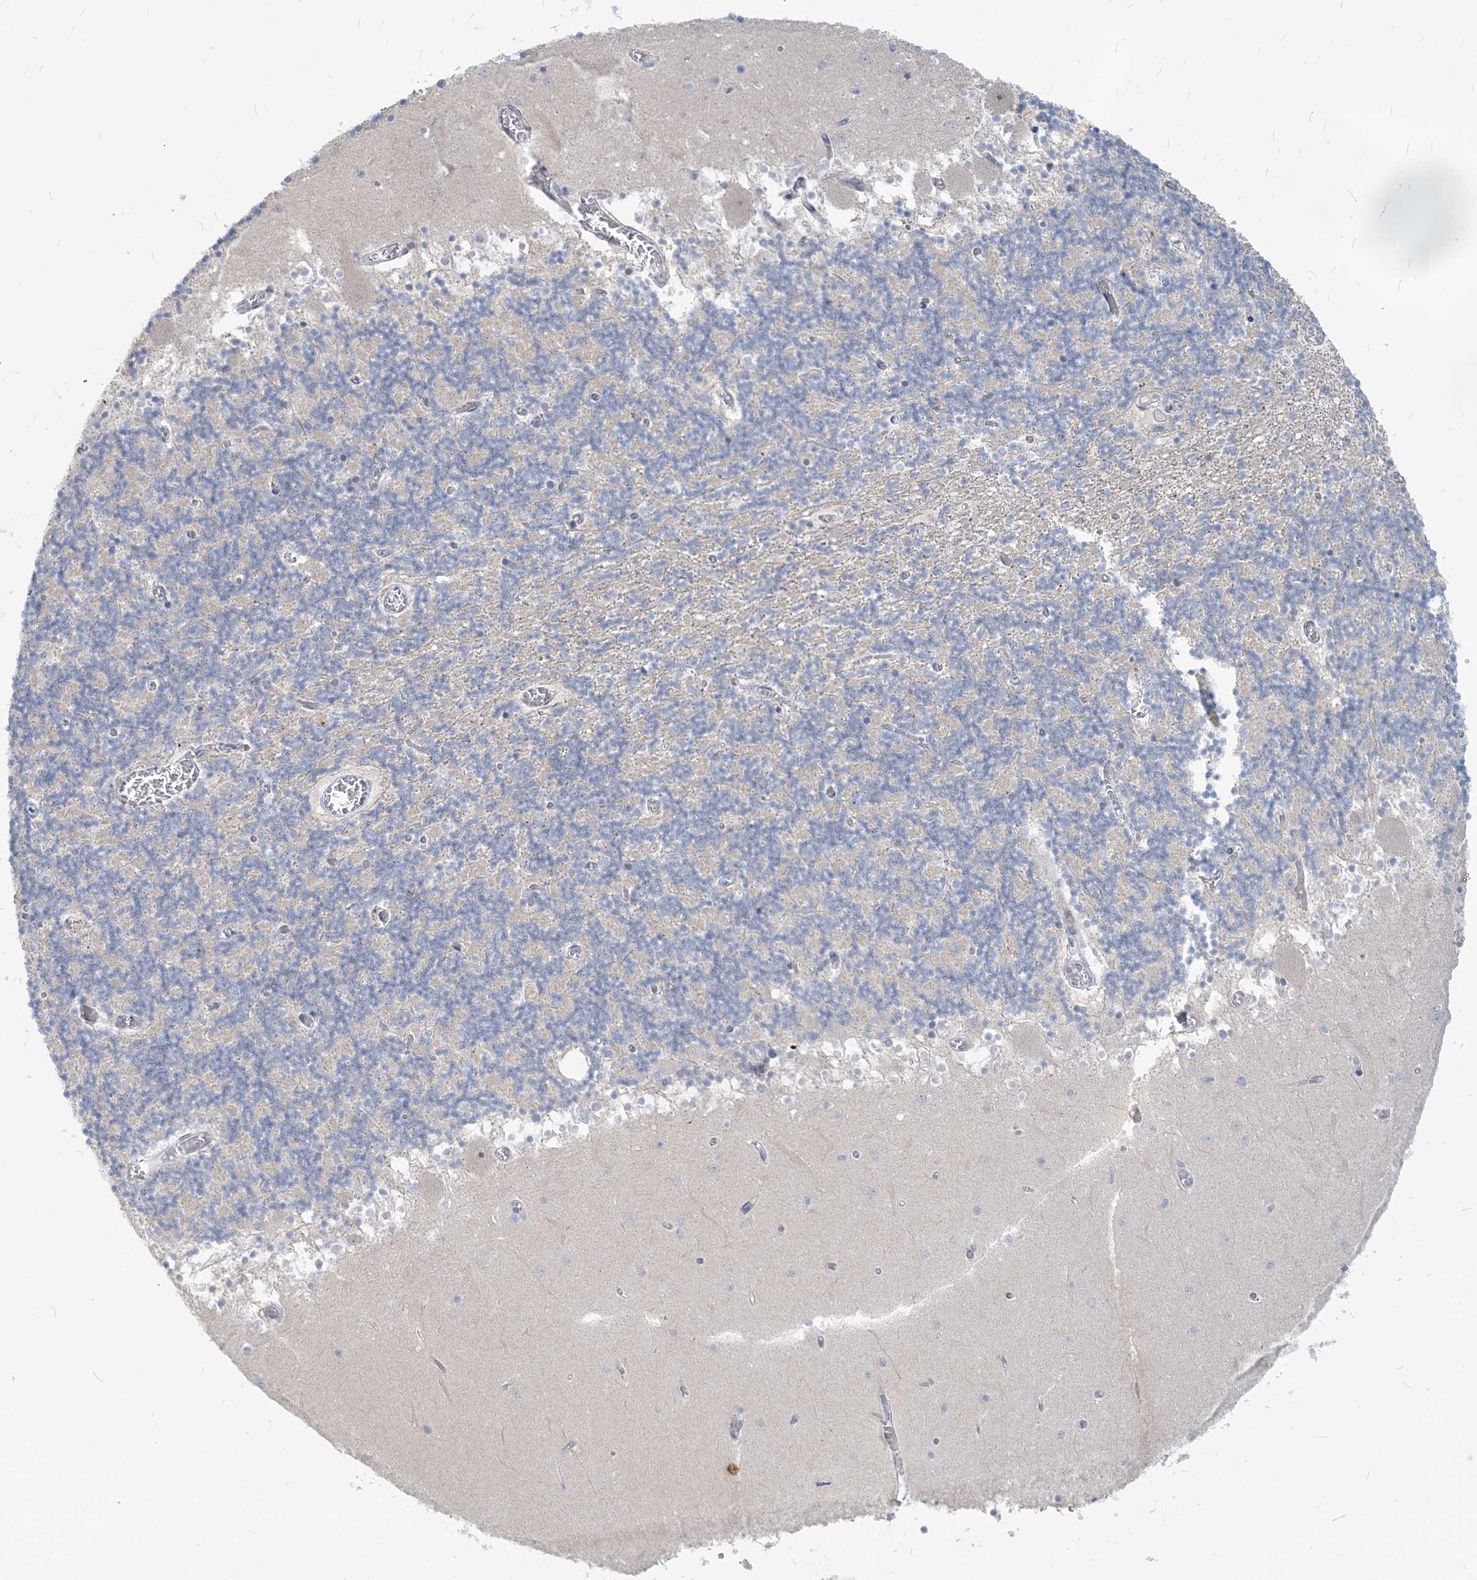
{"staining": {"intensity": "negative", "quantity": "none", "location": "none"}, "tissue": "cerebellum", "cell_type": "Cells in granular layer", "image_type": "normal", "snomed": [{"axis": "morphology", "description": "Normal tissue, NOS"}, {"axis": "topography", "description": "Cerebellum"}], "caption": "This is an immunohistochemistry (IHC) histopathology image of normal cerebellum. There is no staining in cells in granular layer.", "gene": "SDAD1", "patient": {"sex": "female", "age": 28}}